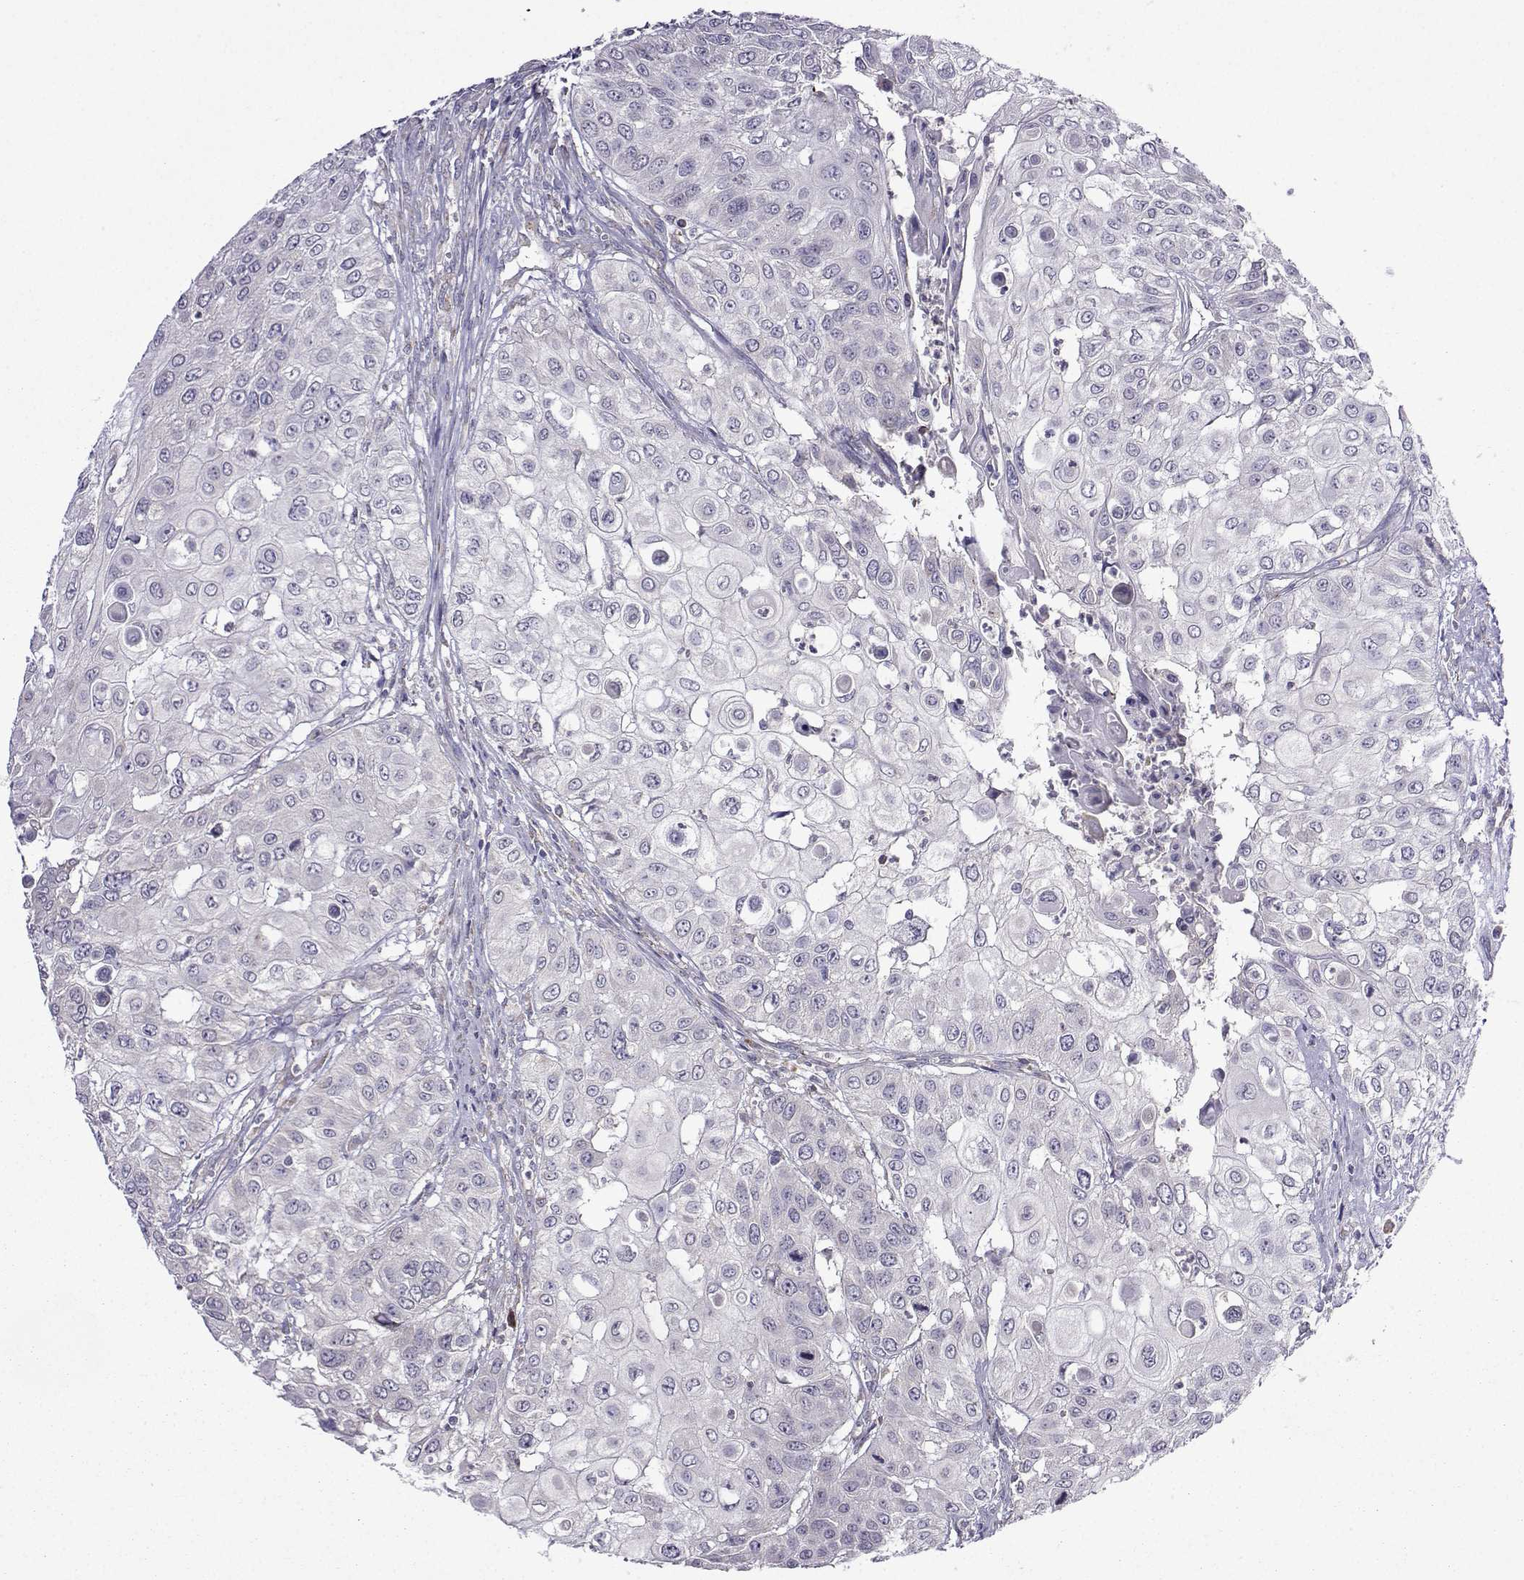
{"staining": {"intensity": "negative", "quantity": "none", "location": "none"}, "tissue": "urothelial cancer", "cell_type": "Tumor cells", "image_type": "cancer", "snomed": [{"axis": "morphology", "description": "Urothelial carcinoma, High grade"}, {"axis": "topography", "description": "Urinary bladder"}], "caption": "This is a photomicrograph of immunohistochemistry (IHC) staining of urothelial cancer, which shows no staining in tumor cells.", "gene": "FCAMR", "patient": {"sex": "female", "age": 79}}